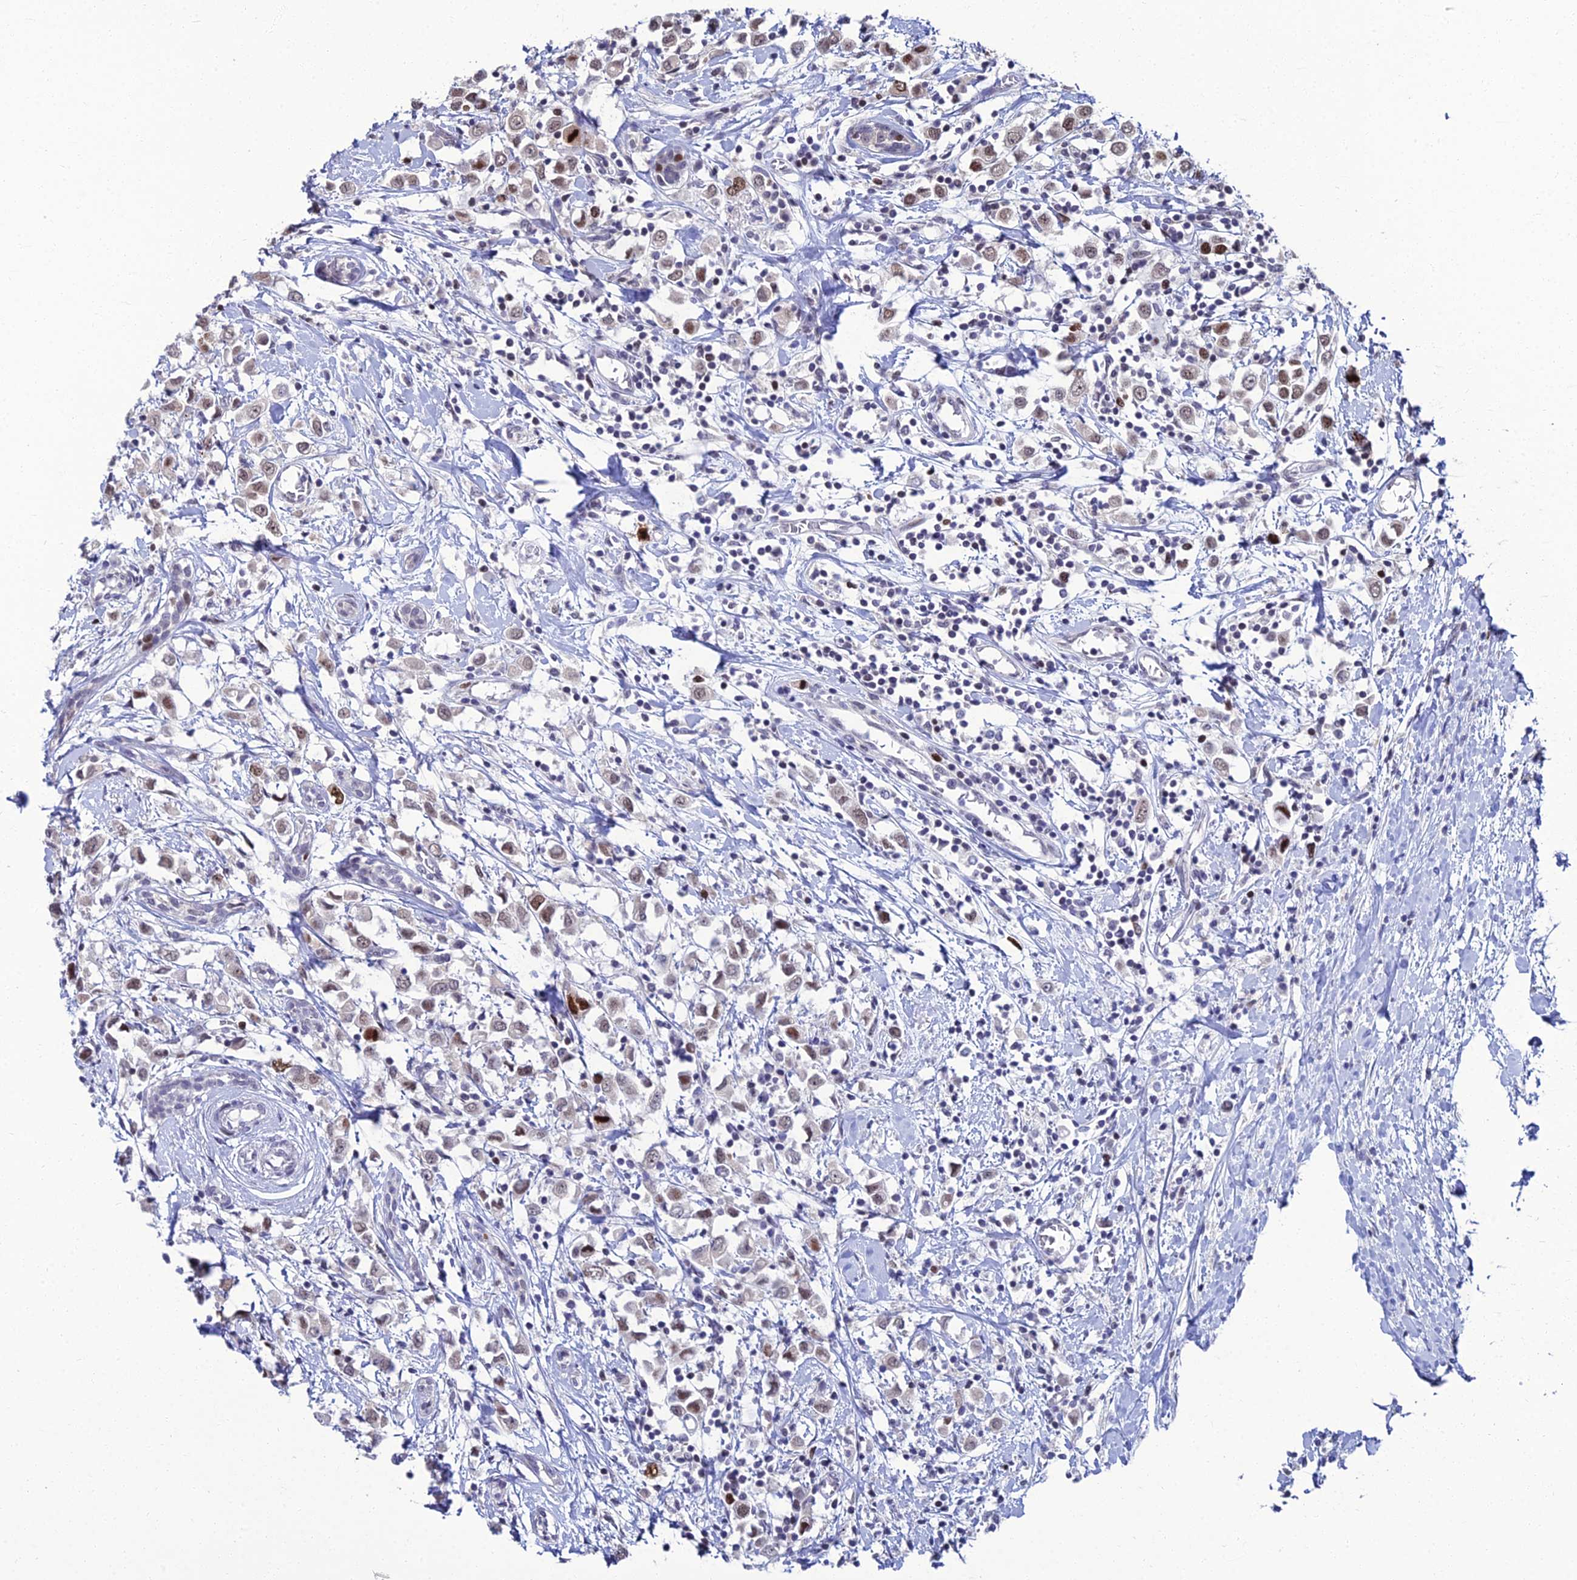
{"staining": {"intensity": "moderate", "quantity": "<25%", "location": "nuclear"}, "tissue": "breast cancer", "cell_type": "Tumor cells", "image_type": "cancer", "snomed": [{"axis": "morphology", "description": "Duct carcinoma"}, {"axis": "topography", "description": "Breast"}], "caption": "Breast cancer (invasive ductal carcinoma) tissue reveals moderate nuclear staining in about <25% of tumor cells (DAB IHC, brown staining for protein, blue staining for nuclei).", "gene": "TAF9B", "patient": {"sex": "female", "age": 61}}